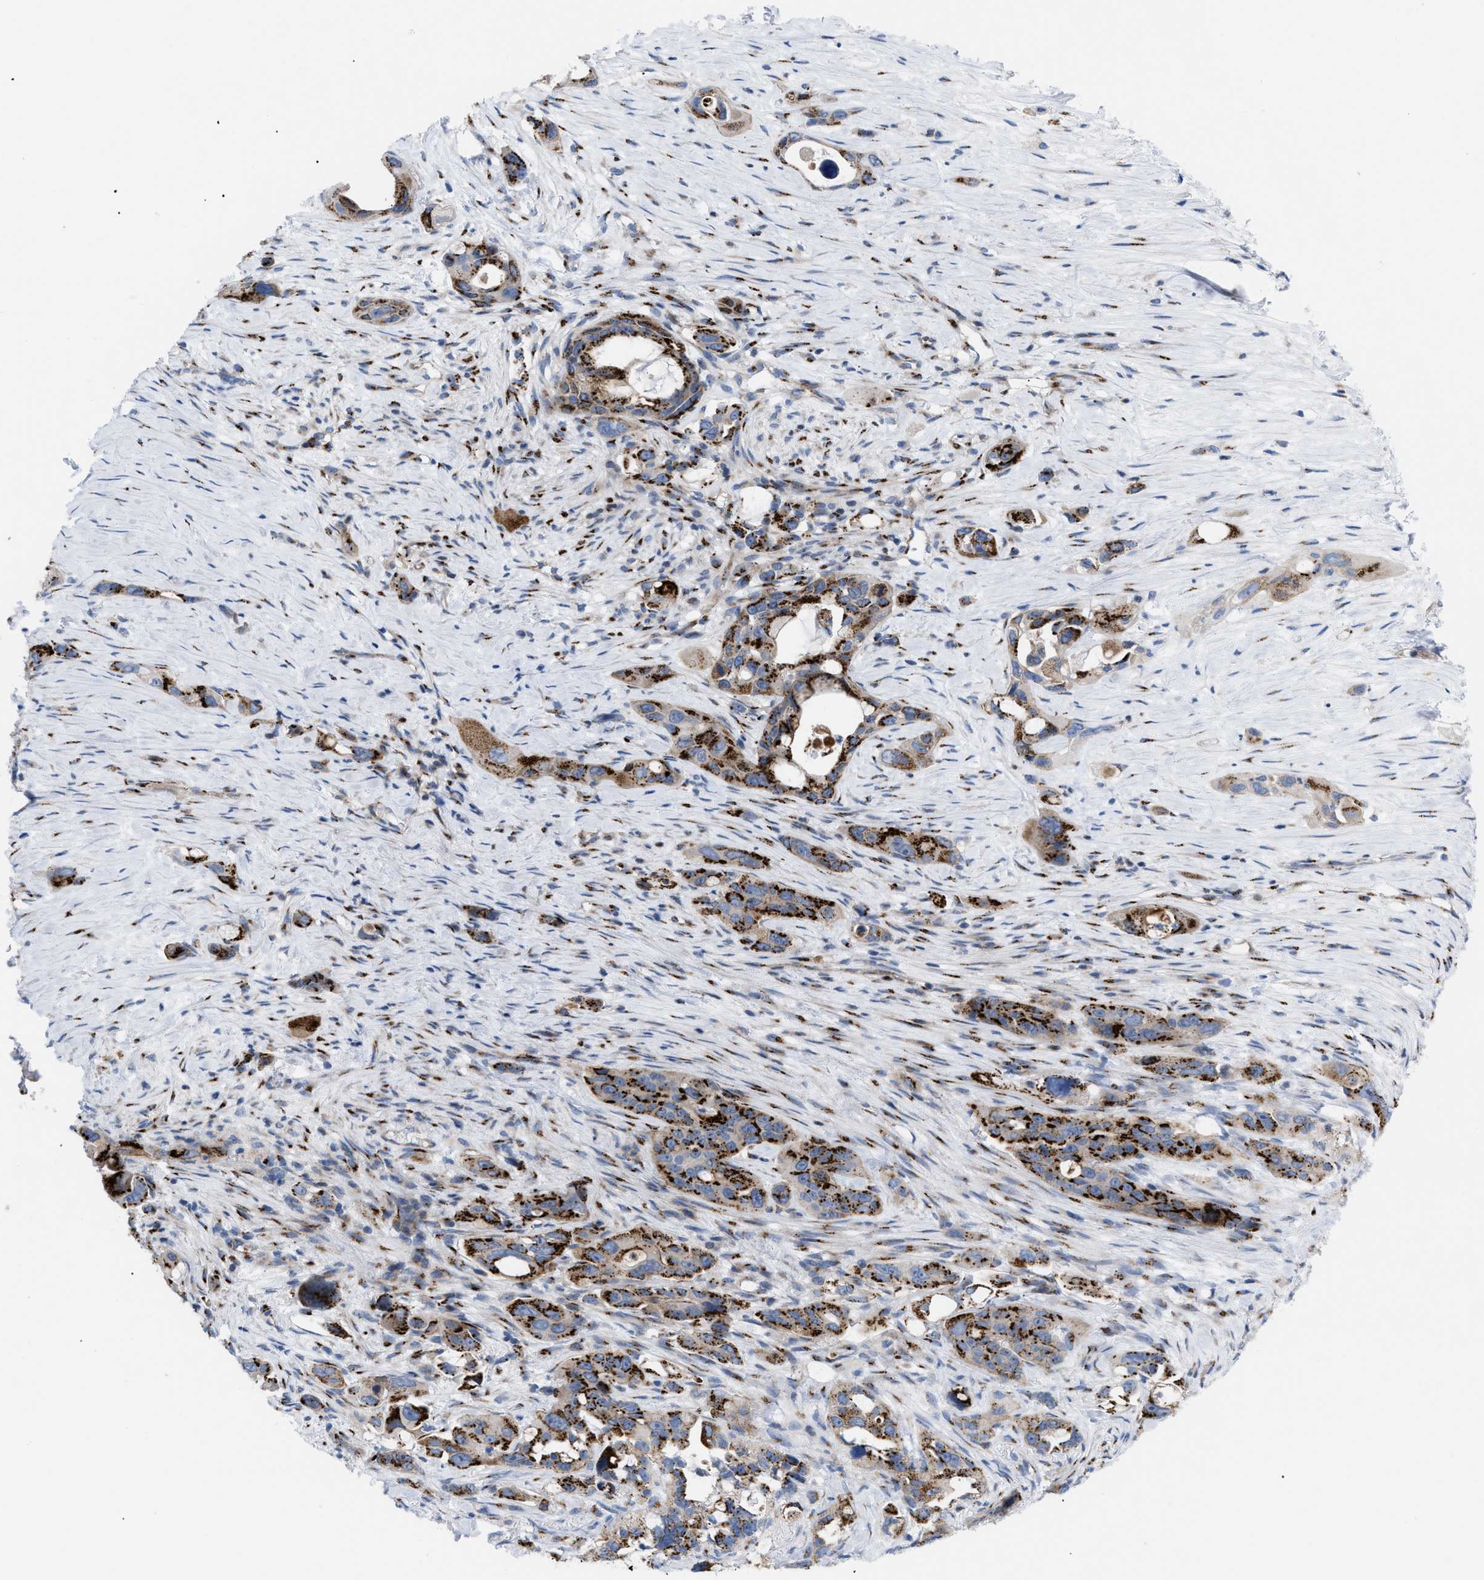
{"staining": {"intensity": "strong", "quantity": ">75%", "location": "cytoplasmic/membranous"}, "tissue": "pancreatic cancer", "cell_type": "Tumor cells", "image_type": "cancer", "snomed": [{"axis": "morphology", "description": "Adenocarcinoma, NOS"}, {"axis": "topography", "description": "Pancreas"}], "caption": "Approximately >75% of tumor cells in human pancreatic adenocarcinoma display strong cytoplasmic/membranous protein staining as visualized by brown immunohistochemical staining.", "gene": "TMEM17", "patient": {"sex": "male", "age": 53}}